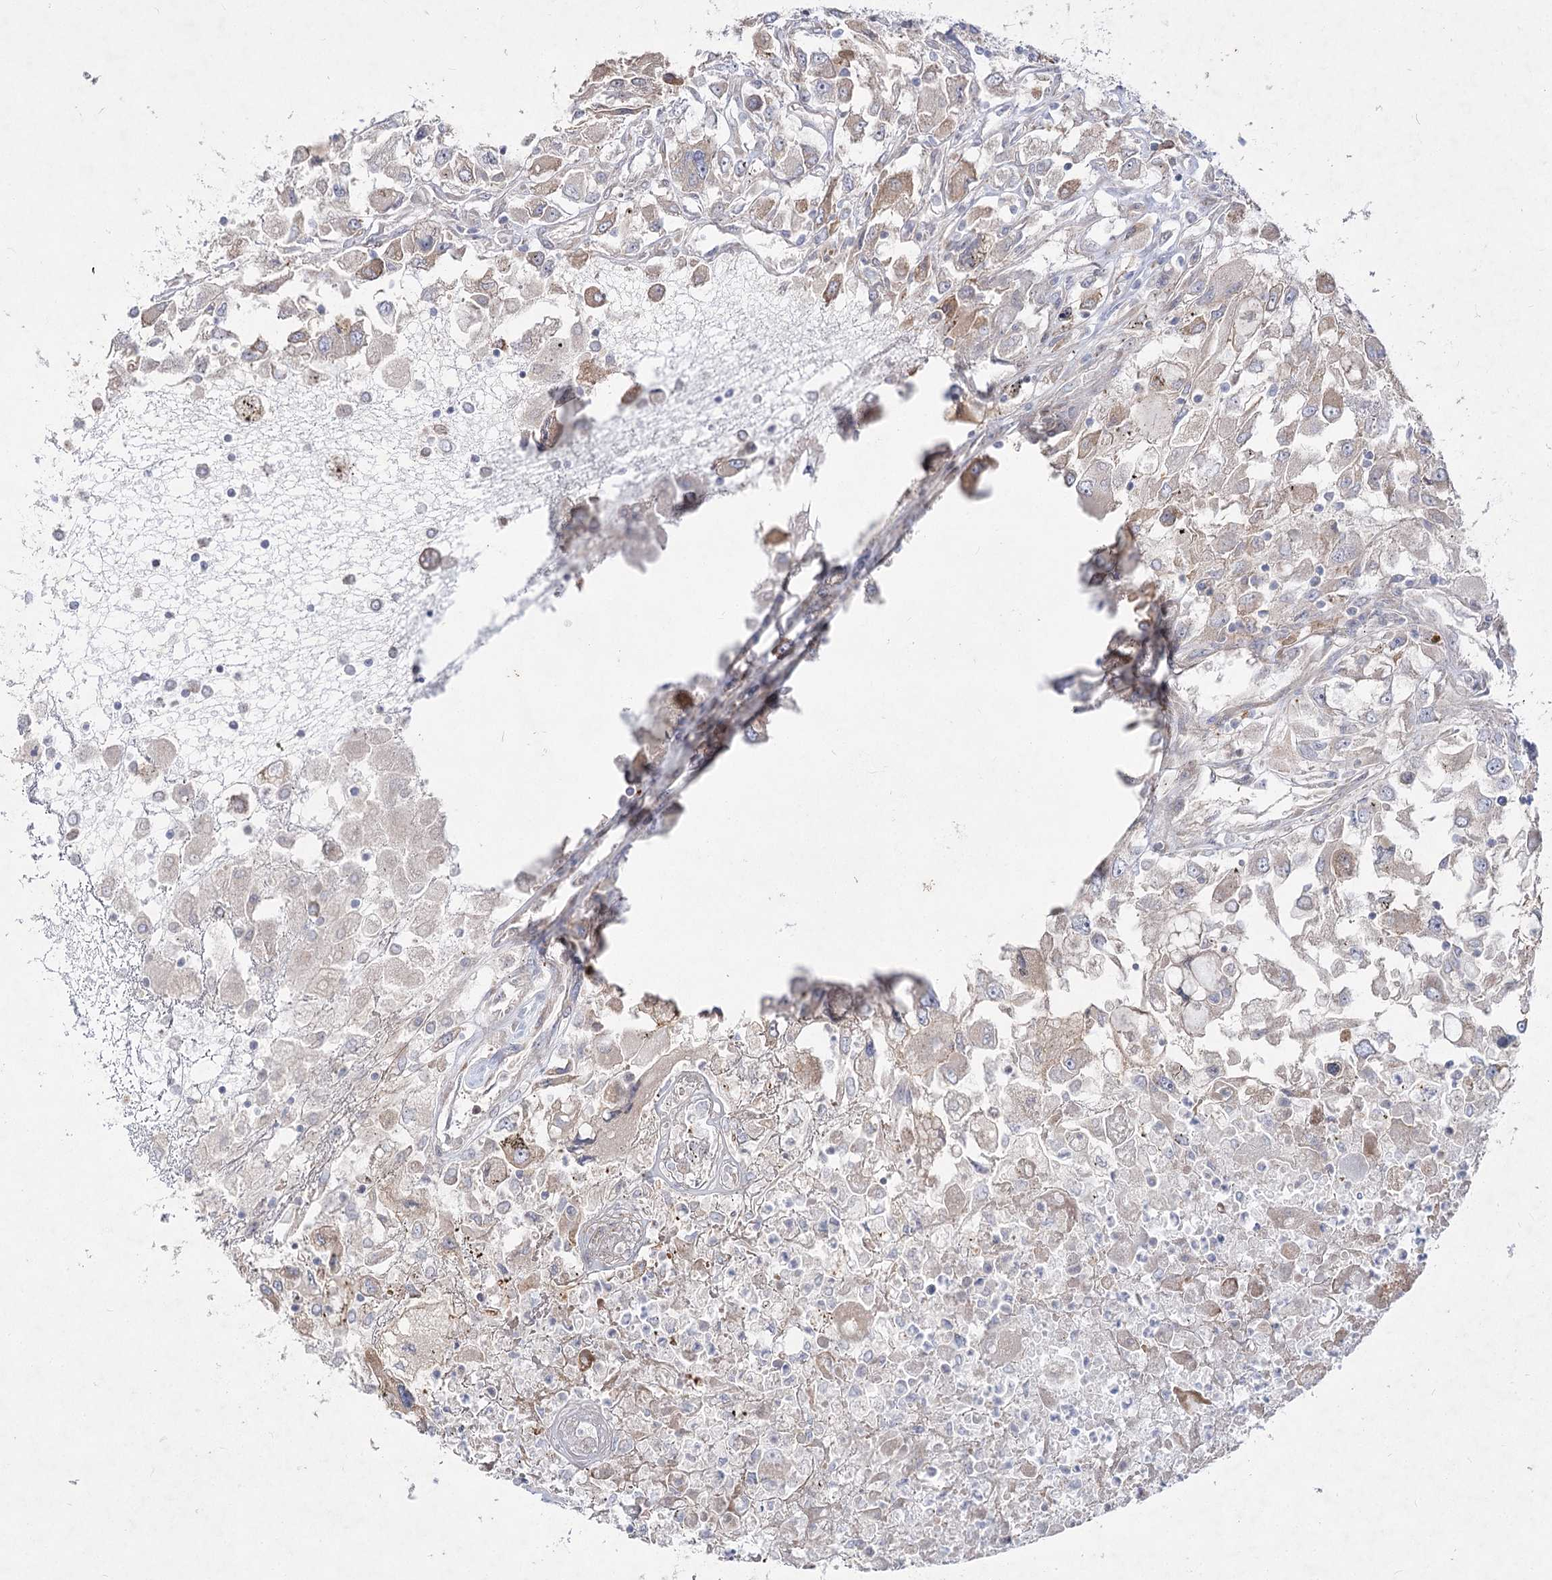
{"staining": {"intensity": "weak", "quantity": "25%-75%", "location": "cytoplasmic/membranous"}, "tissue": "renal cancer", "cell_type": "Tumor cells", "image_type": "cancer", "snomed": [{"axis": "morphology", "description": "Adenocarcinoma, NOS"}, {"axis": "topography", "description": "Kidney"}], "caption": "Immunohistochemistry (IHC) histopathology image of neoplastic tissue: human adenocarcinoma (renal) stained using IHC exhibits low levels of weak protein expression localized specifically in the cytoplasmic/membranous of tumor cells, appearing as a cytoplasmic/membranous brown color.", "gene": "SH3BP5L", "patient": {"sex": "female", "age": 52}}